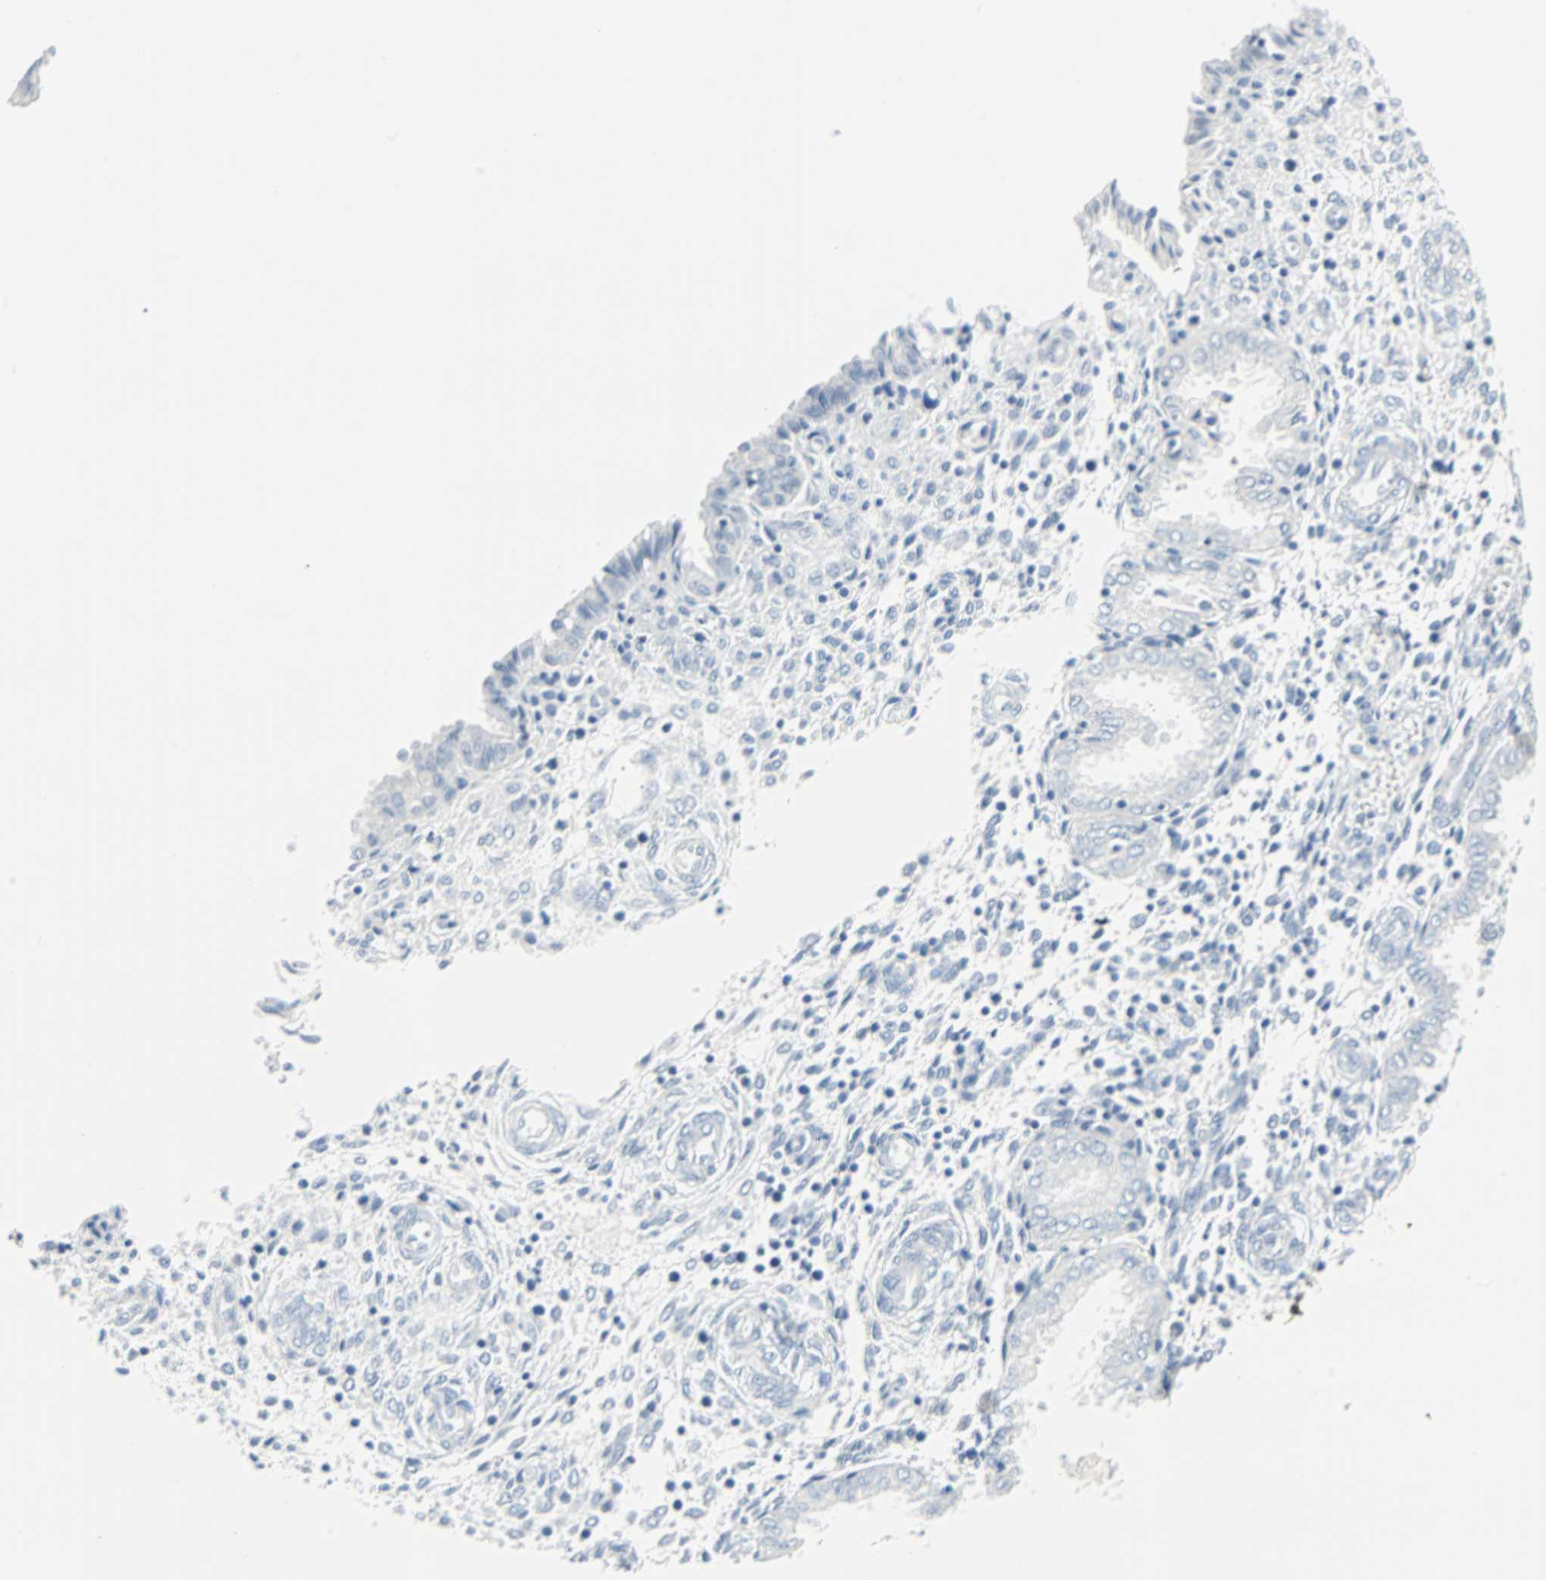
{"staining": {"intensity": "negative", "quantity": "none", "location": "none"}, "tissue": "endometrium", "cell_type": "Cells in endometrial stroma", "image_type": "normal", "snomed": [{"axis": "morphology", "description": "Normal tissue, NOS"}, {"axis": "topography", "description": "Endometrium"}], "caption": "Immunohistochemistry (IHC) micrograph of unremarkable human endometrium stained for a protein (brown), which demonstrates no expression in cells in endometrial stroma.", "gene": "STX1A", "patient": {"sex": "female", "age": 33}}